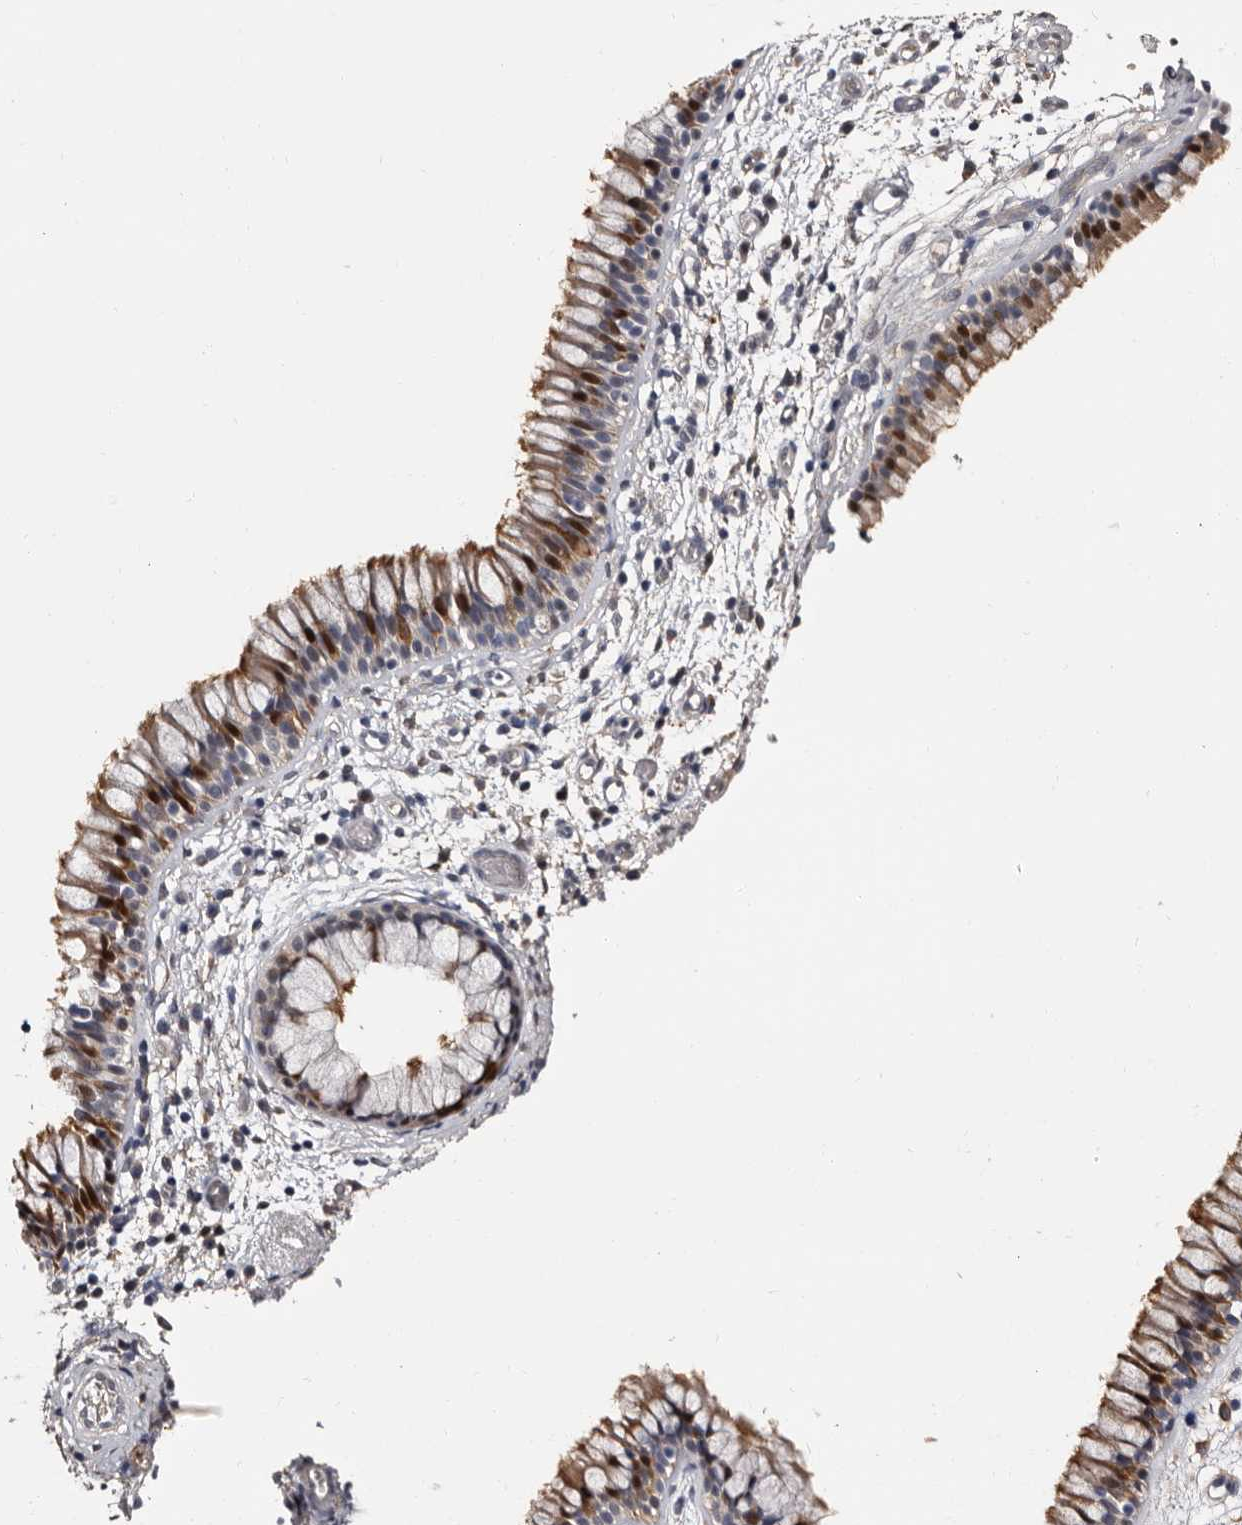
{"staining": {"intensity": "strong", "quantity": "25%-75%", "location": "cytoplasmic/membranous,nuclear"}, "tissue": "nasopharynx", "cell_type": "Respiratory epithelial cells", "image_type": "normal", "snomed": [{"axis": "morphology", "description": "Normal tissue, NOS"}, {"axis": "morphology", "description": "Inflammation, NOS"}, {"axis": "topography", "description": "Nasopharynx"}], "caption": "A micrograph of human nasopharynx stained for a protein exhibits strong cytoplasmic/membranous,nuclear brown staining in respiratory epithelial cells.", "gene": "DNPH1", "patient": {"sex": "male", "age": 48}}